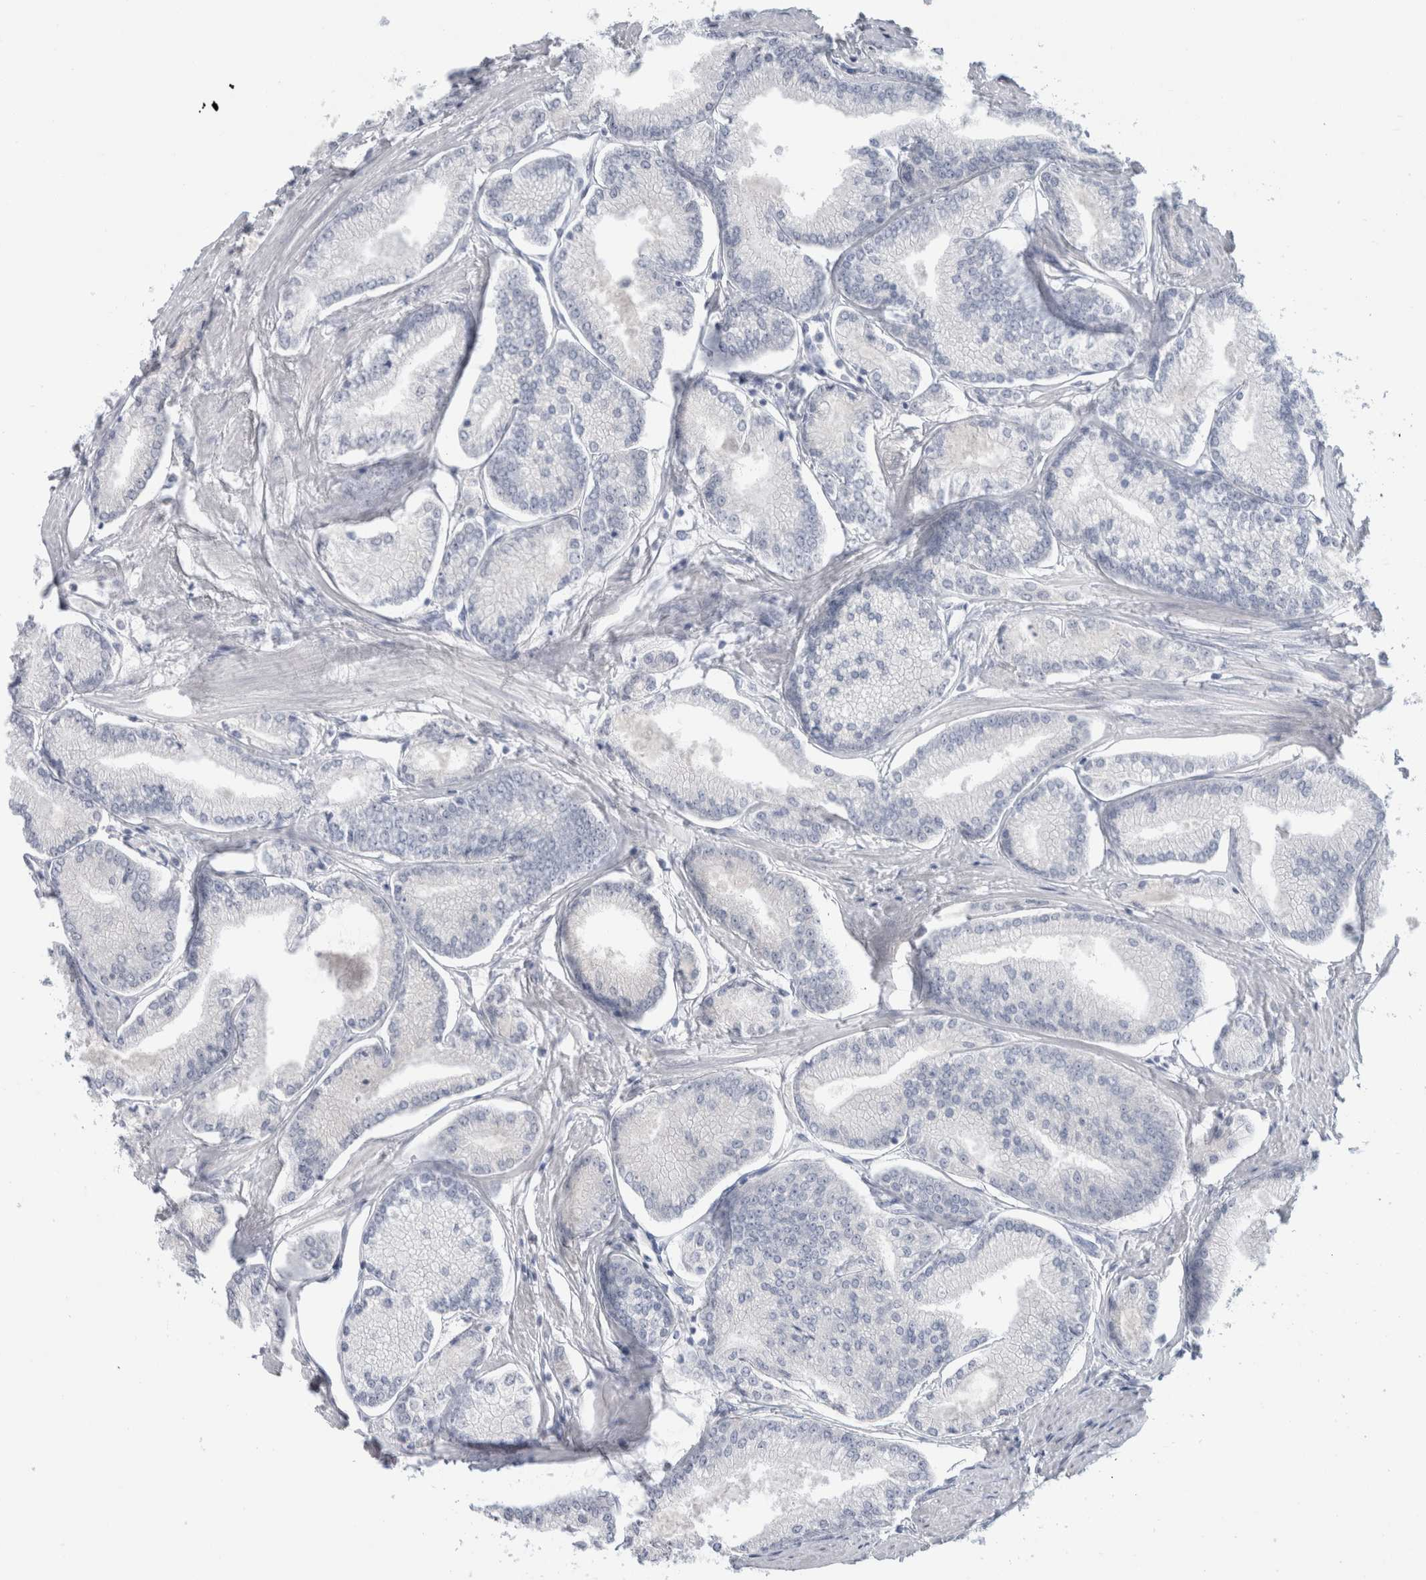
{"staining": {"intensity": "negative", "quantity": "none", "location": "none"}, "tissue": "prostate cancer", "cell_type": "Tumor cells", "image_type": "cancer", "snomed": [{"axis": "morphology", "description": "Adenocarcinoma, Low grade"}, {"axis": "topography", "description": "Prostate"}], "caption": "An immunohistochemistry histopathology image of prostate cancer (low-grade adenocarcinoma) is shown. There is no staining in tumor cells of prostate cancer (low-grade adenocarcinoma).", "gene": "CASP6", "patient": {"sex": "male", "age": 52}}